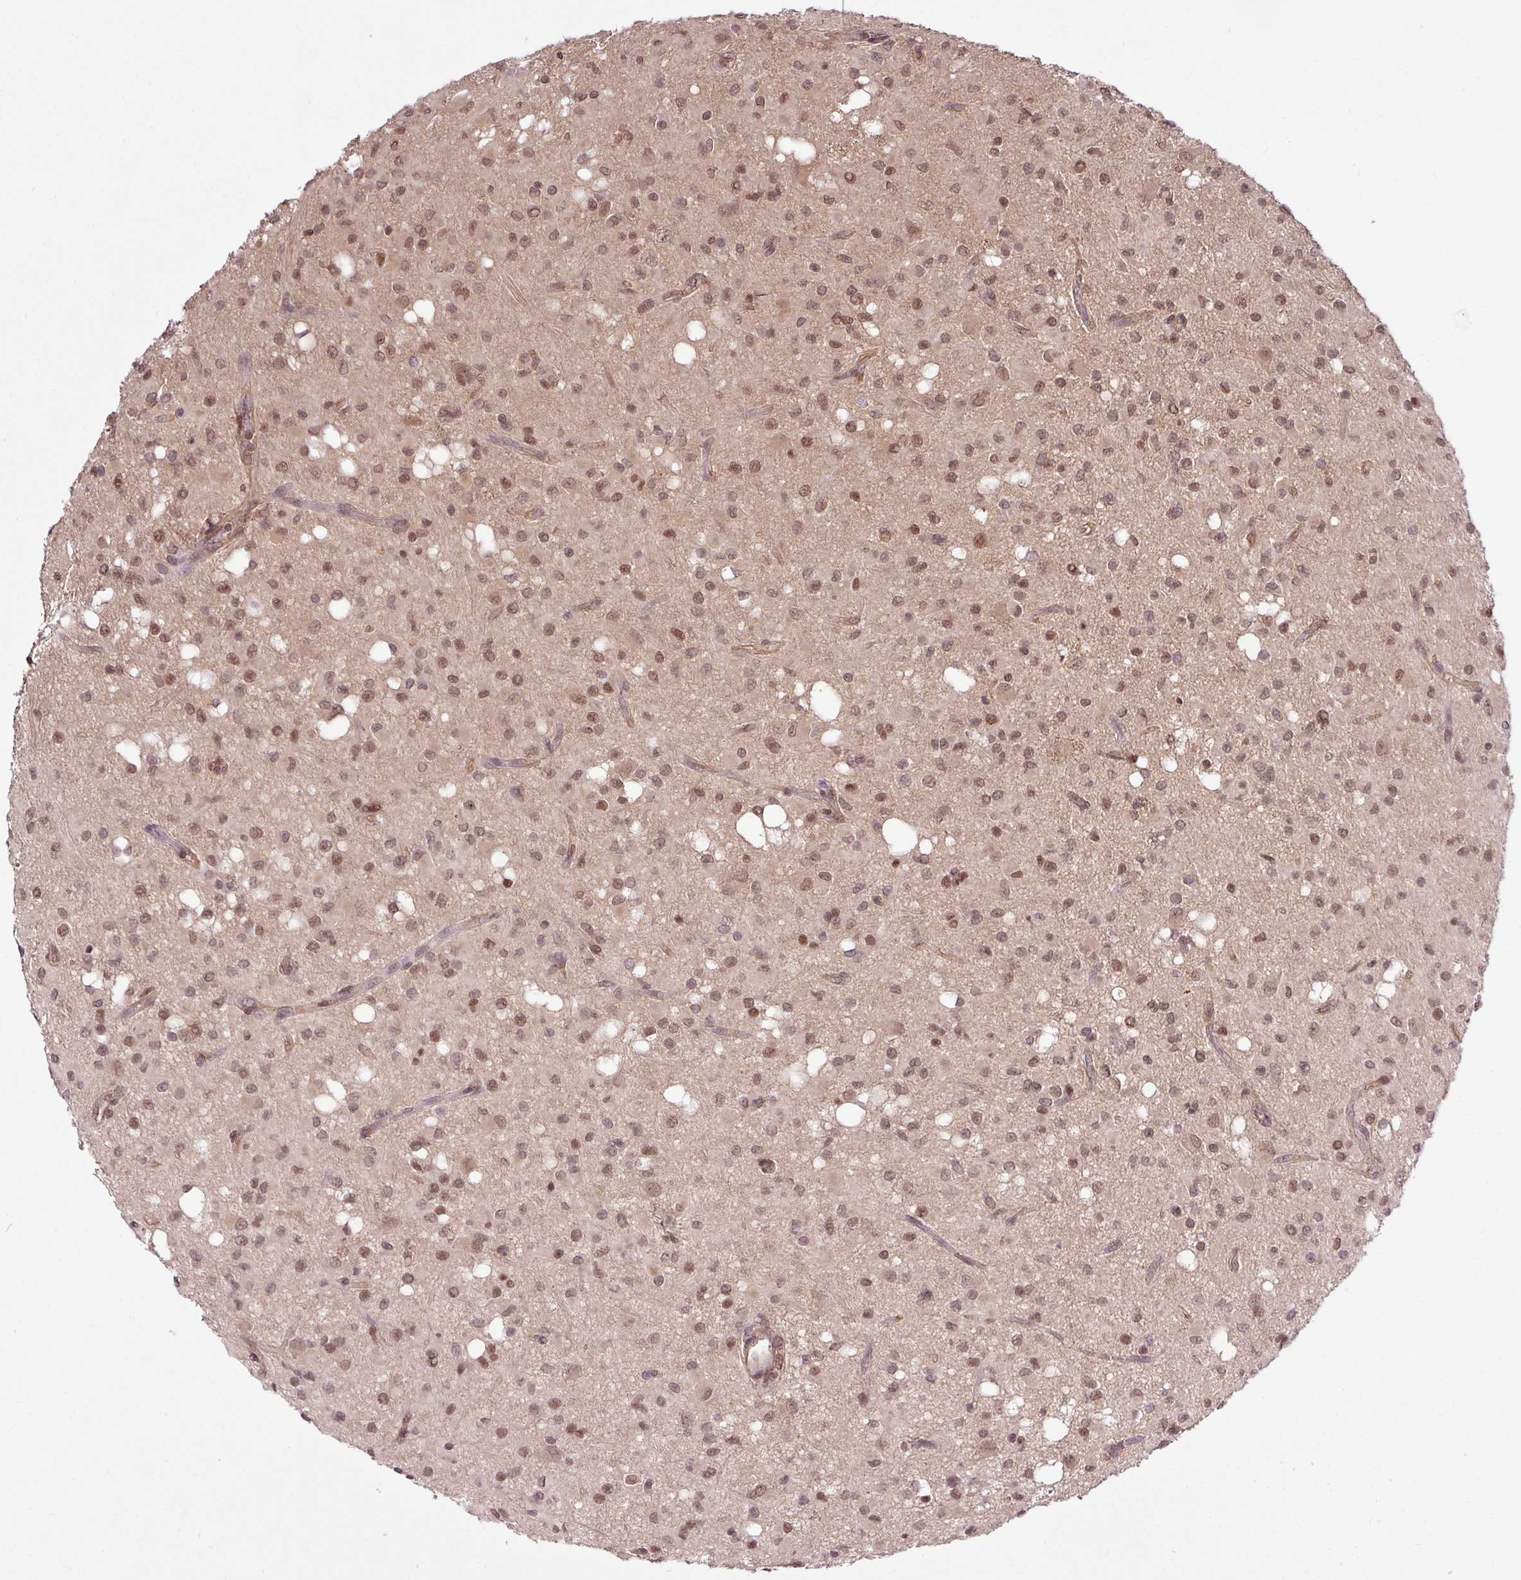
{"staining": {"intensity": "moderate", "quantity": ">75%", "location": "nuclear"}, "tissue": "glioma", "cell_type": "Tumor cells", "image_type": "cancer", "snomed": [{"axis": "morphology", "description": "Glioma, malignant, Low grade"}, {"axis": "topography", "description": "Brain"}], "caption": "DAB (3,3'-diaminobenzidine) immunohistochemical staining of low-grade glioma (malignant) displays moderate nuclear protein positivity in approximately >75% of tumor cells. (DAB (3,3'-diaminobenzidine) = brown stain, brightfield microscopy at high magnification).", "gene": "ITPKC", "patient": {"sex": "female", "age": 33}}